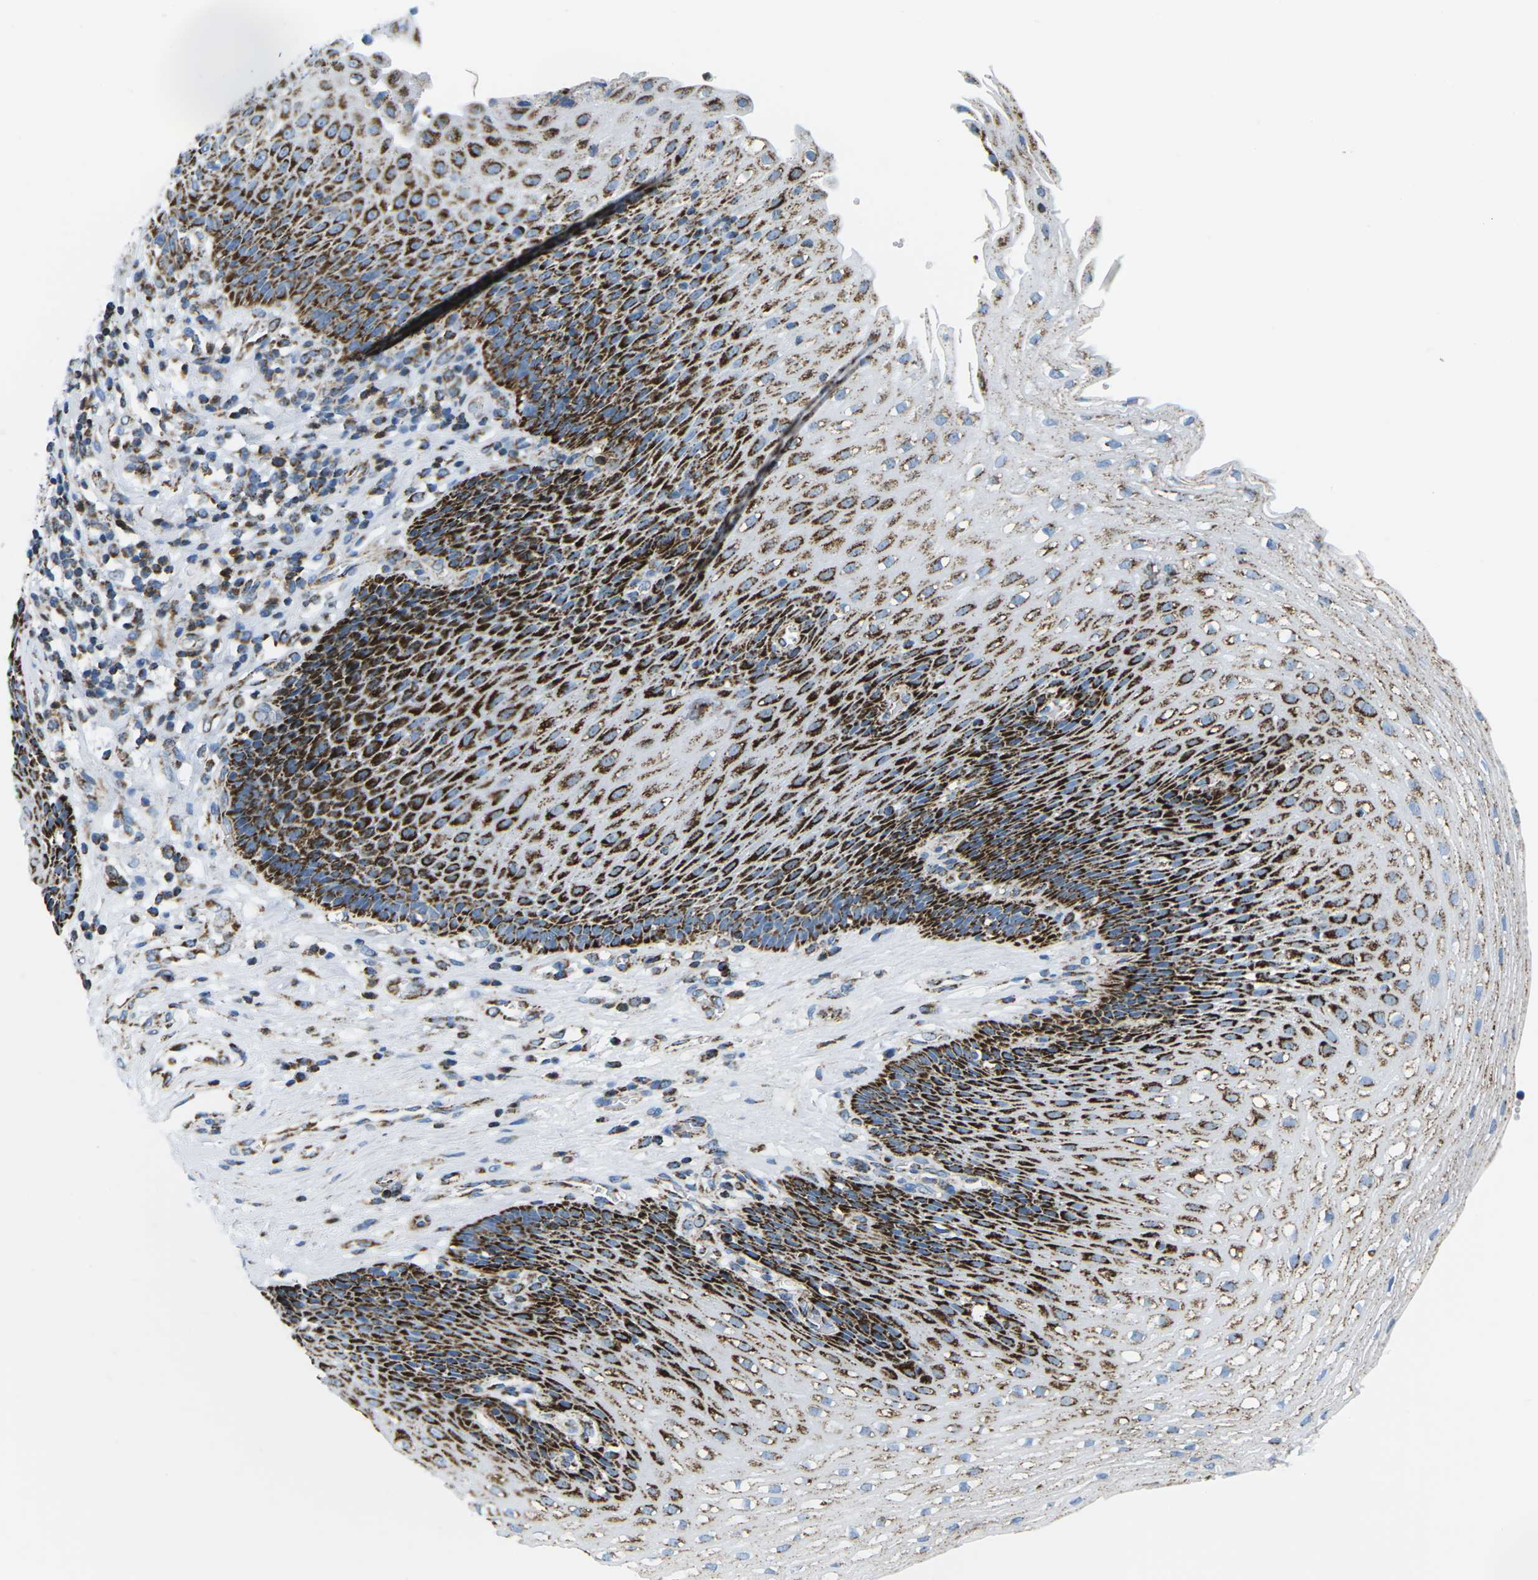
{"staining": {"intensity": "strong", "quantity": ">75%", "location": "cytoplasmic/membranous"}, "tissue": "esophagus", "cell_type": "Squamous epithelial cells", "image_type": "normal", "snomed": [{"axis": "morphology", "description": "Normal tissue, NOS"}, {"axis": "topography", "description": "Esophagus"}], "caption": "A histopathology image showing strong cytoplasmic/membranous positivity in about >75% of squamous epithelial cells in benign esophagus, as visualized by brown immunohistochemical staining.", "gene": "COX6C", "patient": {"sex": "male", "age": 48}}